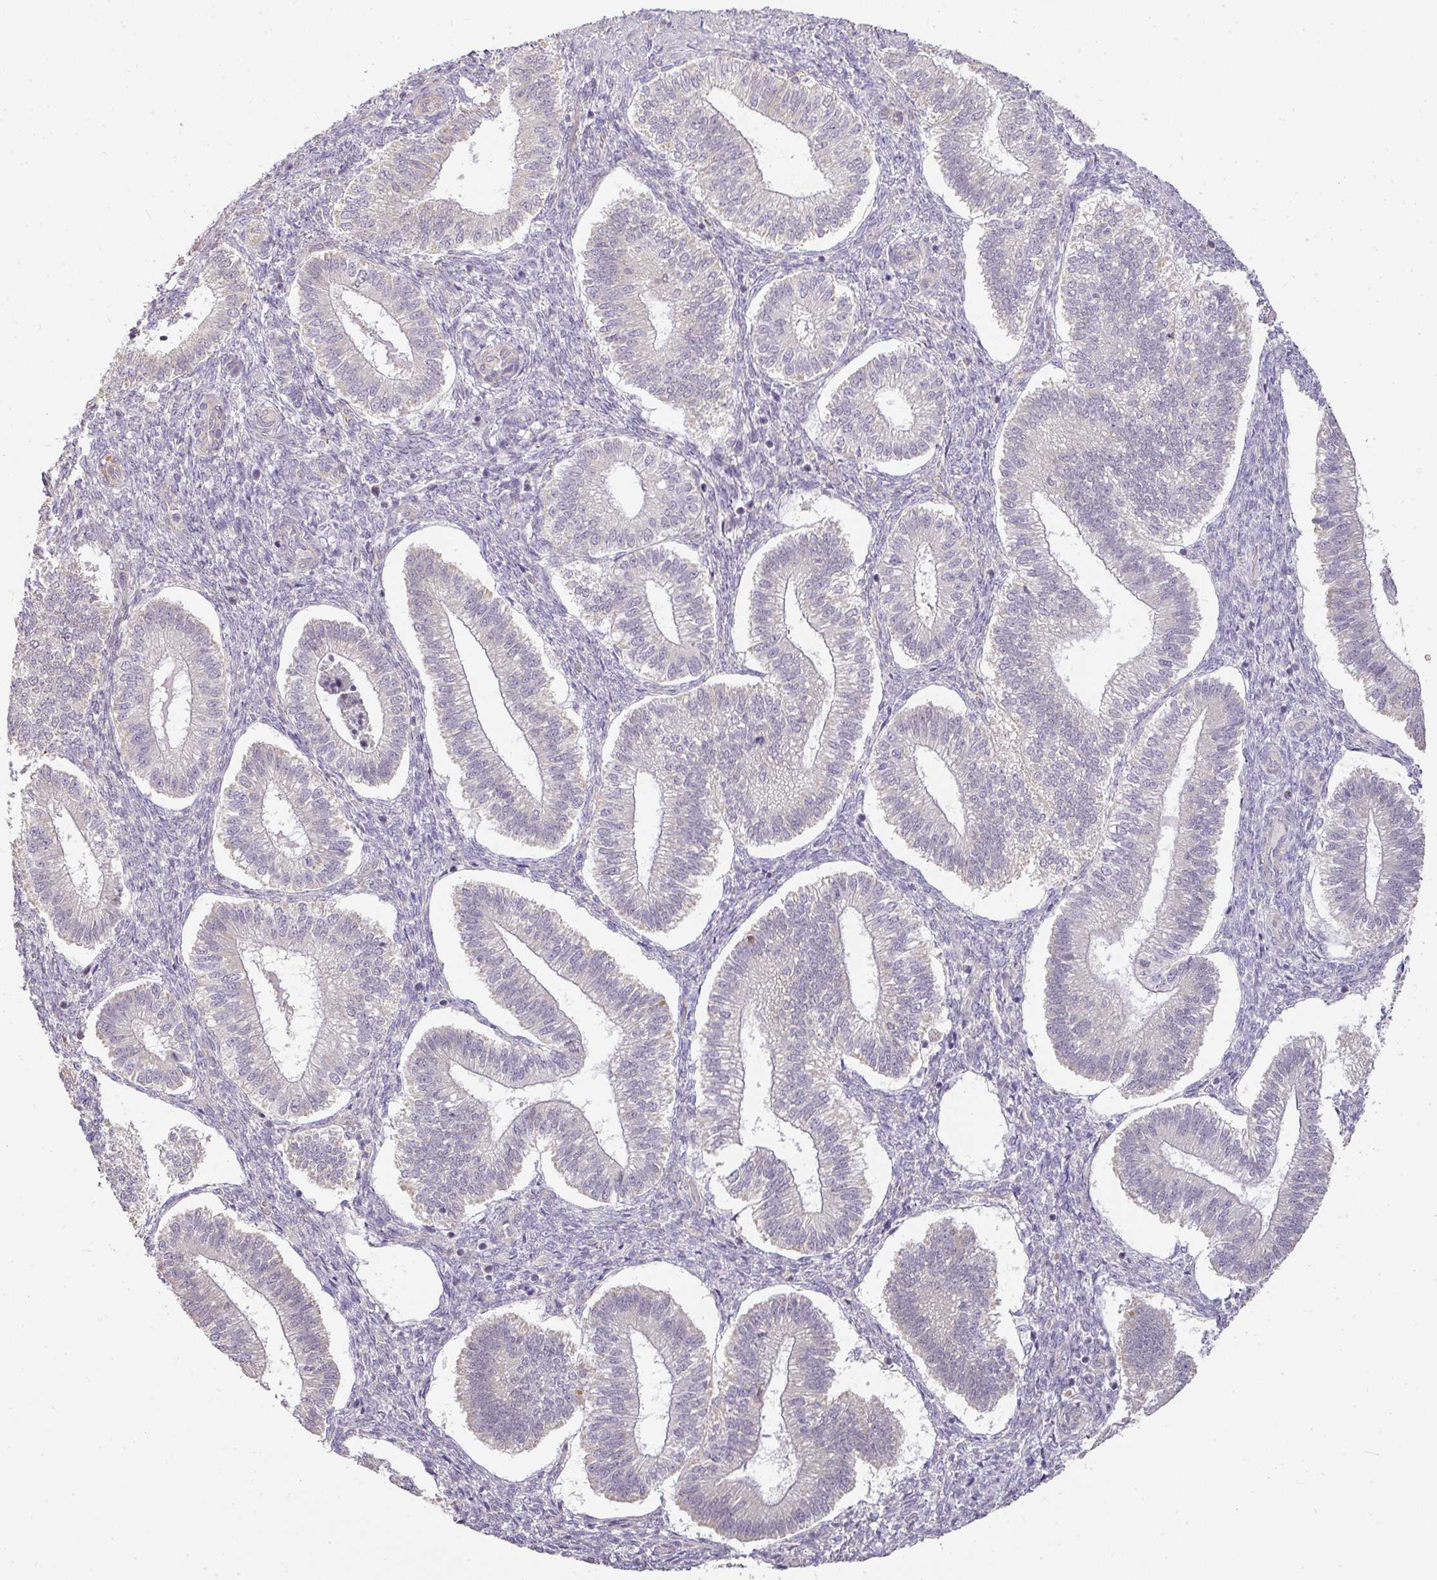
{"staining": {"intensity": "negative", "quantity": "none", "location": "none"}, "tissue": "endometrium", "cell_type": "Cells in endometrial stroma", "image_type": "normal", "snomed": [{"axis": "morphology", "description": "Normal tissue, NOS"}, {"axis": "topography", "description": "Endometrium"}], "caption": "Cells in endometrial stroma are negative for protein expression in unremarkable human endometrium. (DAB immunohistochemistry (IHC), high magnification).", "gene": "MYOM2", "patient": {"sex": "female", "age": 25}}